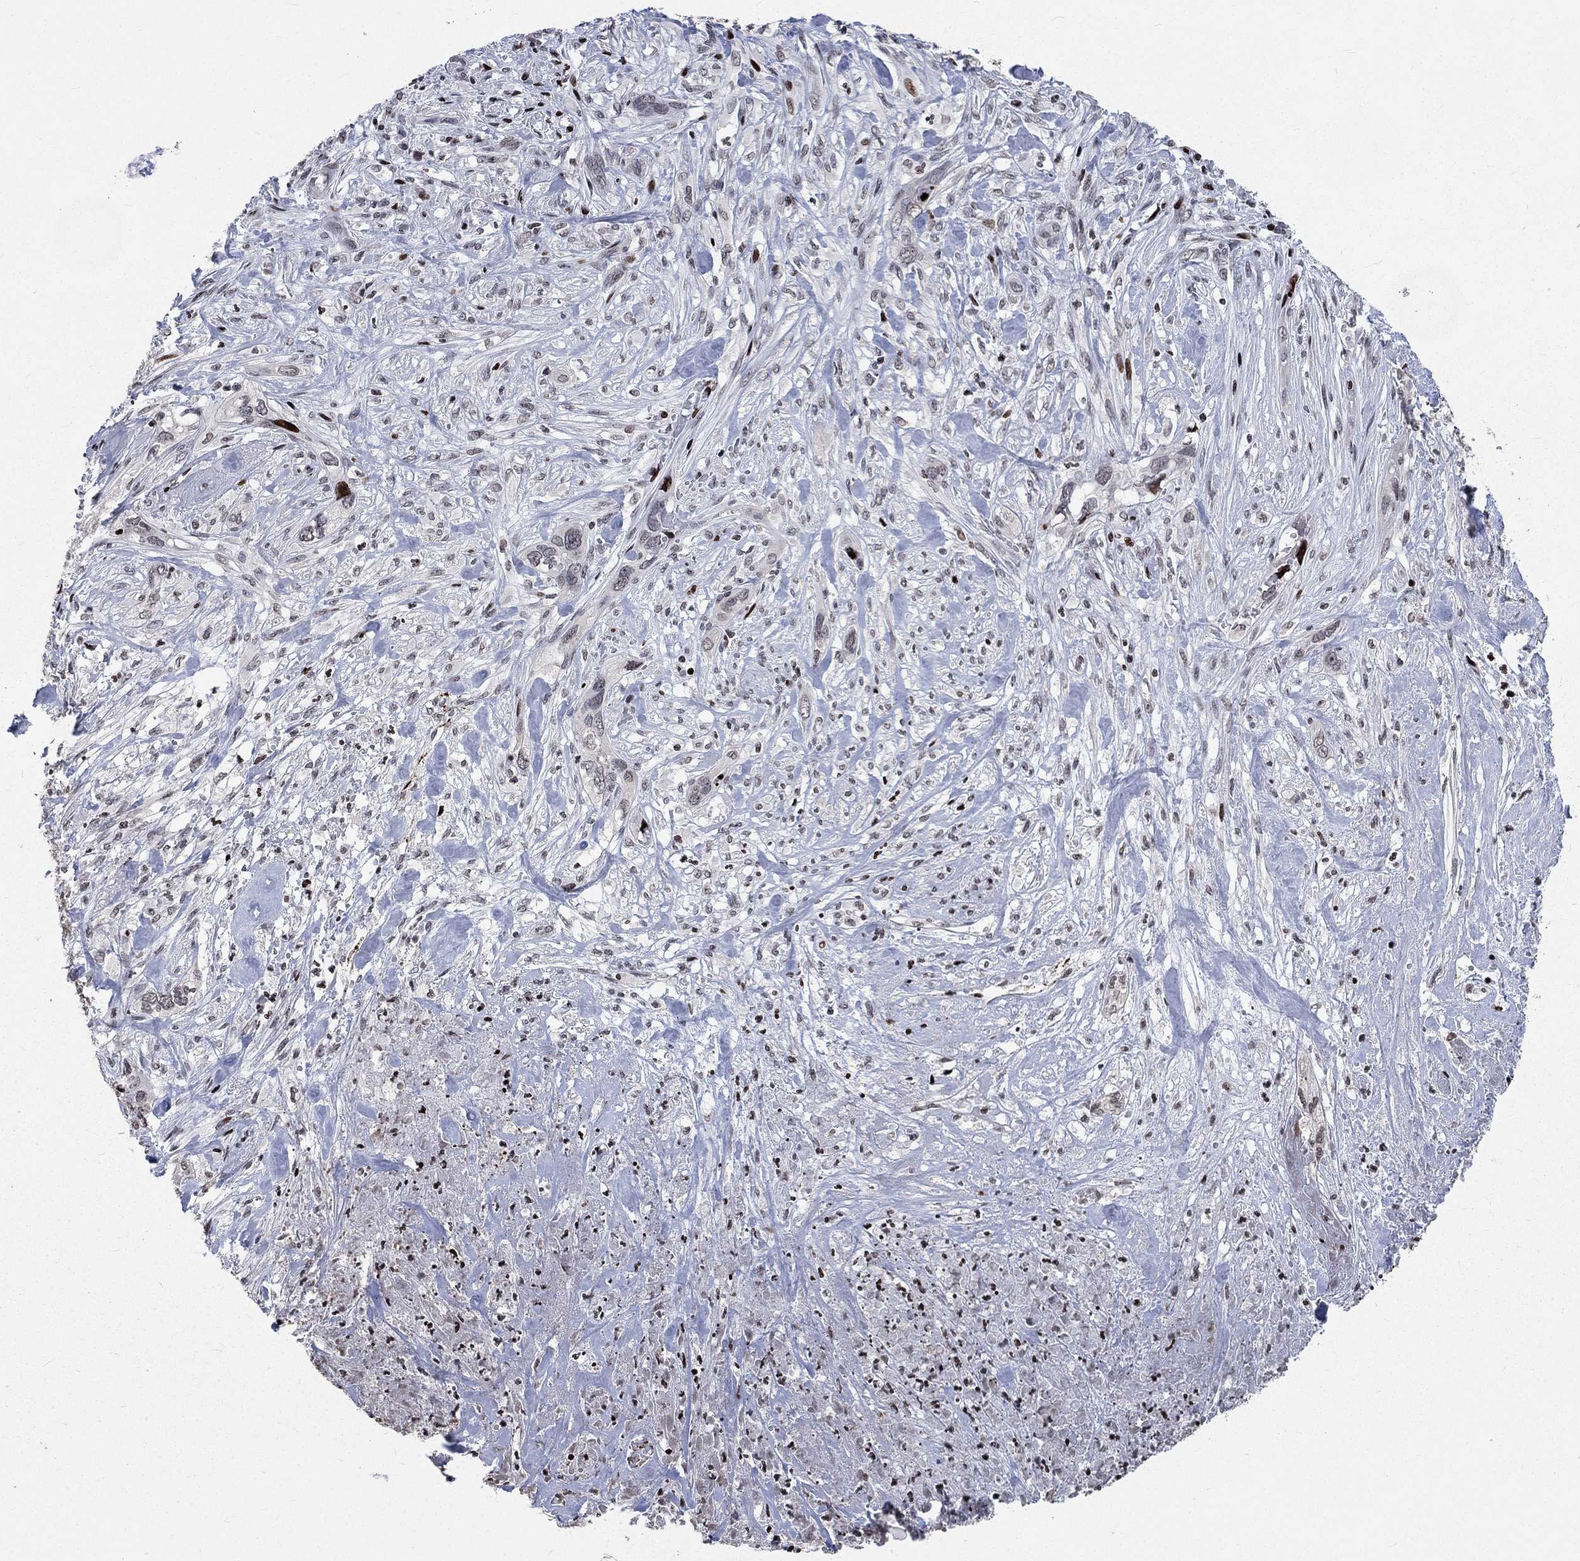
{"staining": {"intensity": "negative", "quantity": "none", "location": "none"}, "tissue": "cervical cancer", "cell_type": "Tumor cells", "image_type": "cancer", "snomed": [{"axis": "morphology", "description": "Squamous cell carcinoma, NOS"}, {"axis": "topography", "description": "Cervix"}], "caption": "Cervical cancer stained for a protein using immunohistochemistry (IHC) demonstrates no expression tumor cells.", "gene": "SRSF3", "patient": {"sex": "female", "age": 57}}